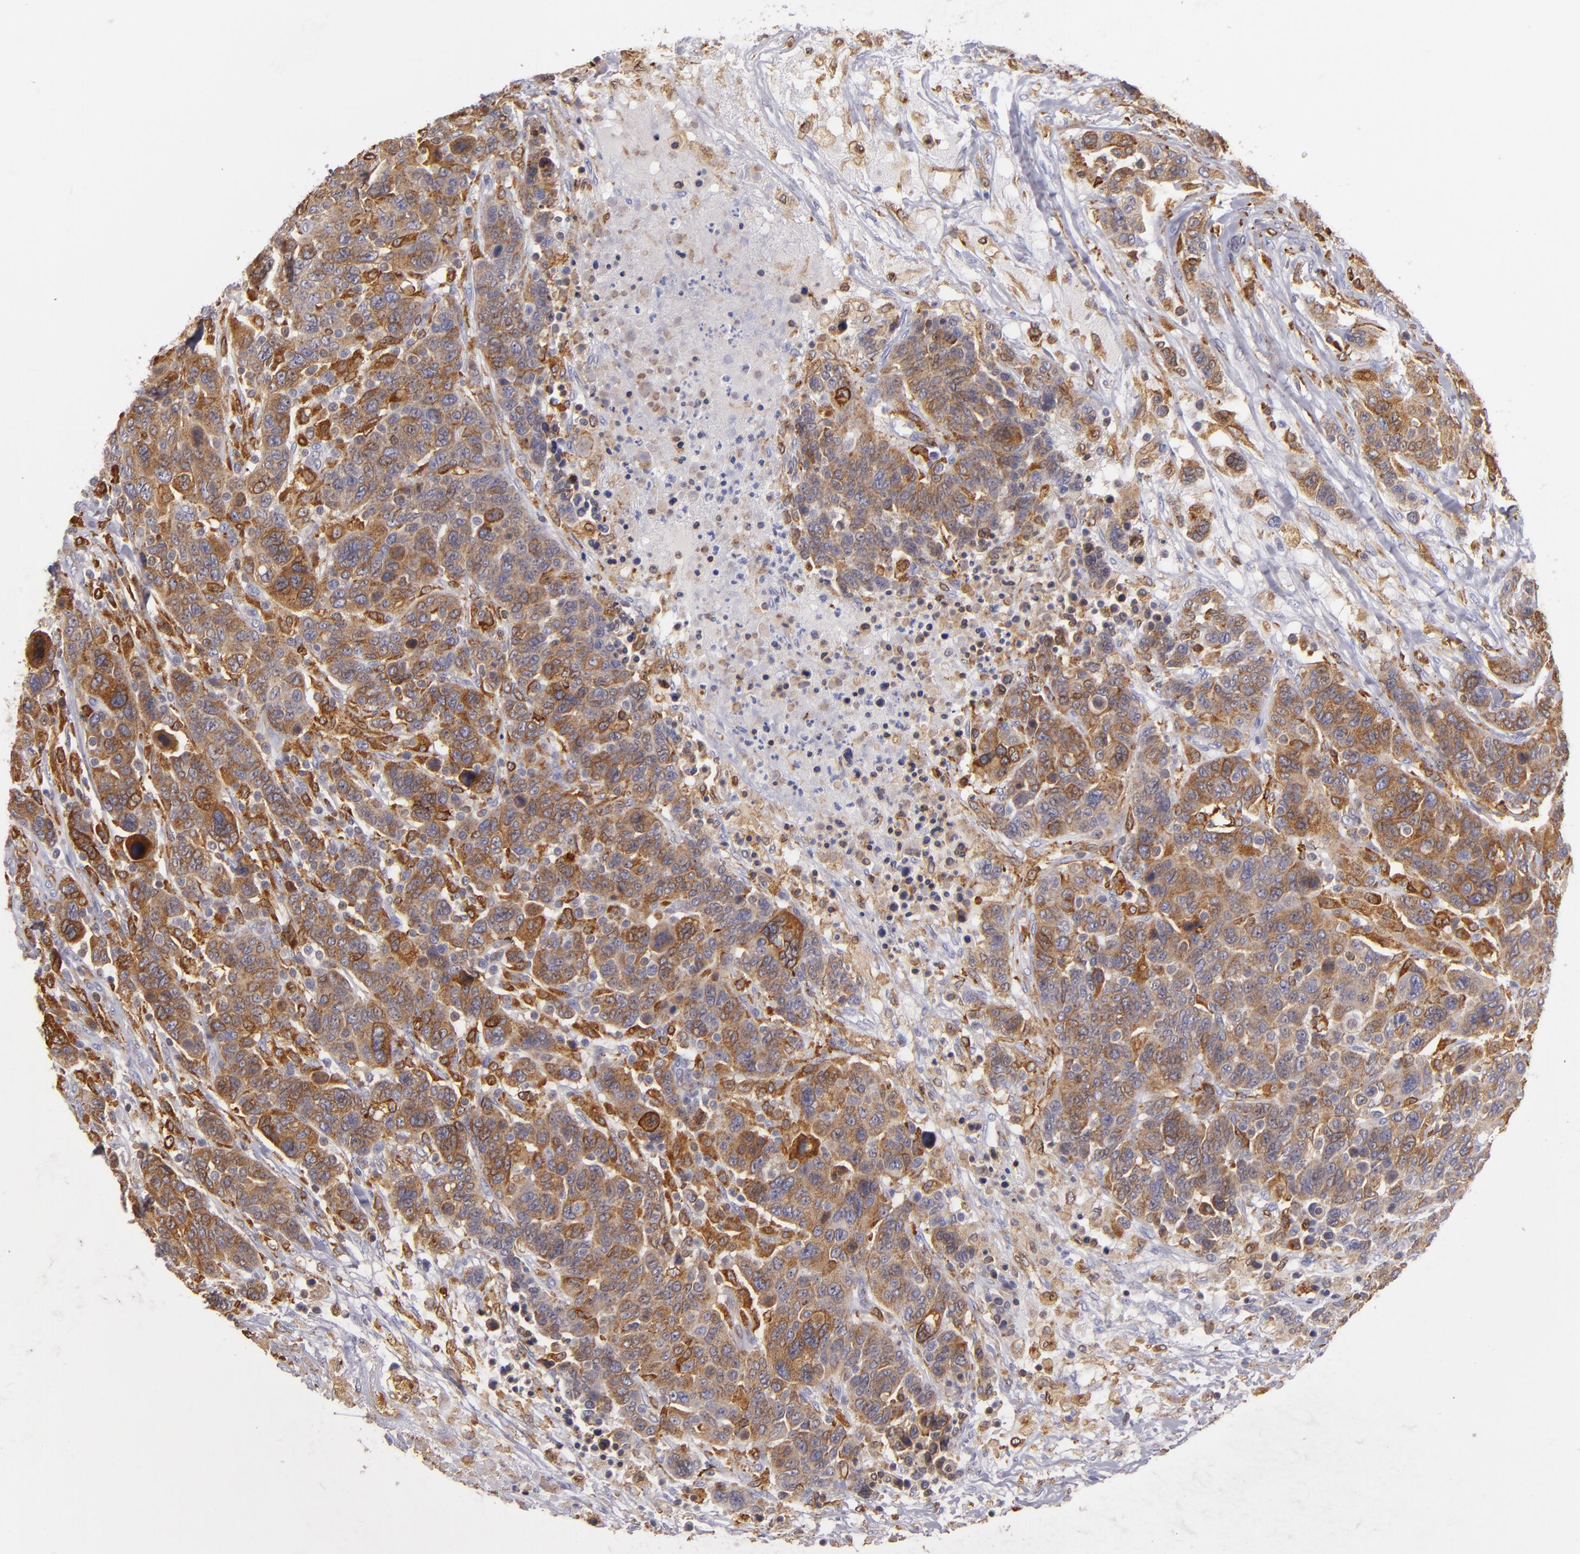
{"staining": {"intensity": "moderate", "quantity": ">75%", "location": "cytoplasmic/membranous"}, "tissue": "breast cancer", "cell_type": "Tumor cells", "image_type": "cancer", "snomed": [{"axis": "morphology", "description": "Duct carcinoma"}, {"axis": "topography", "description": "Breast"}], "caption": "This is an image of immunohistochemistry (IHC) staining of breast cancer, which shows moderate positivity in the cytoplasmic/membranous of tumor cells.", "gene": "CD74", "patient": {"sex": "female", "age": 37}}